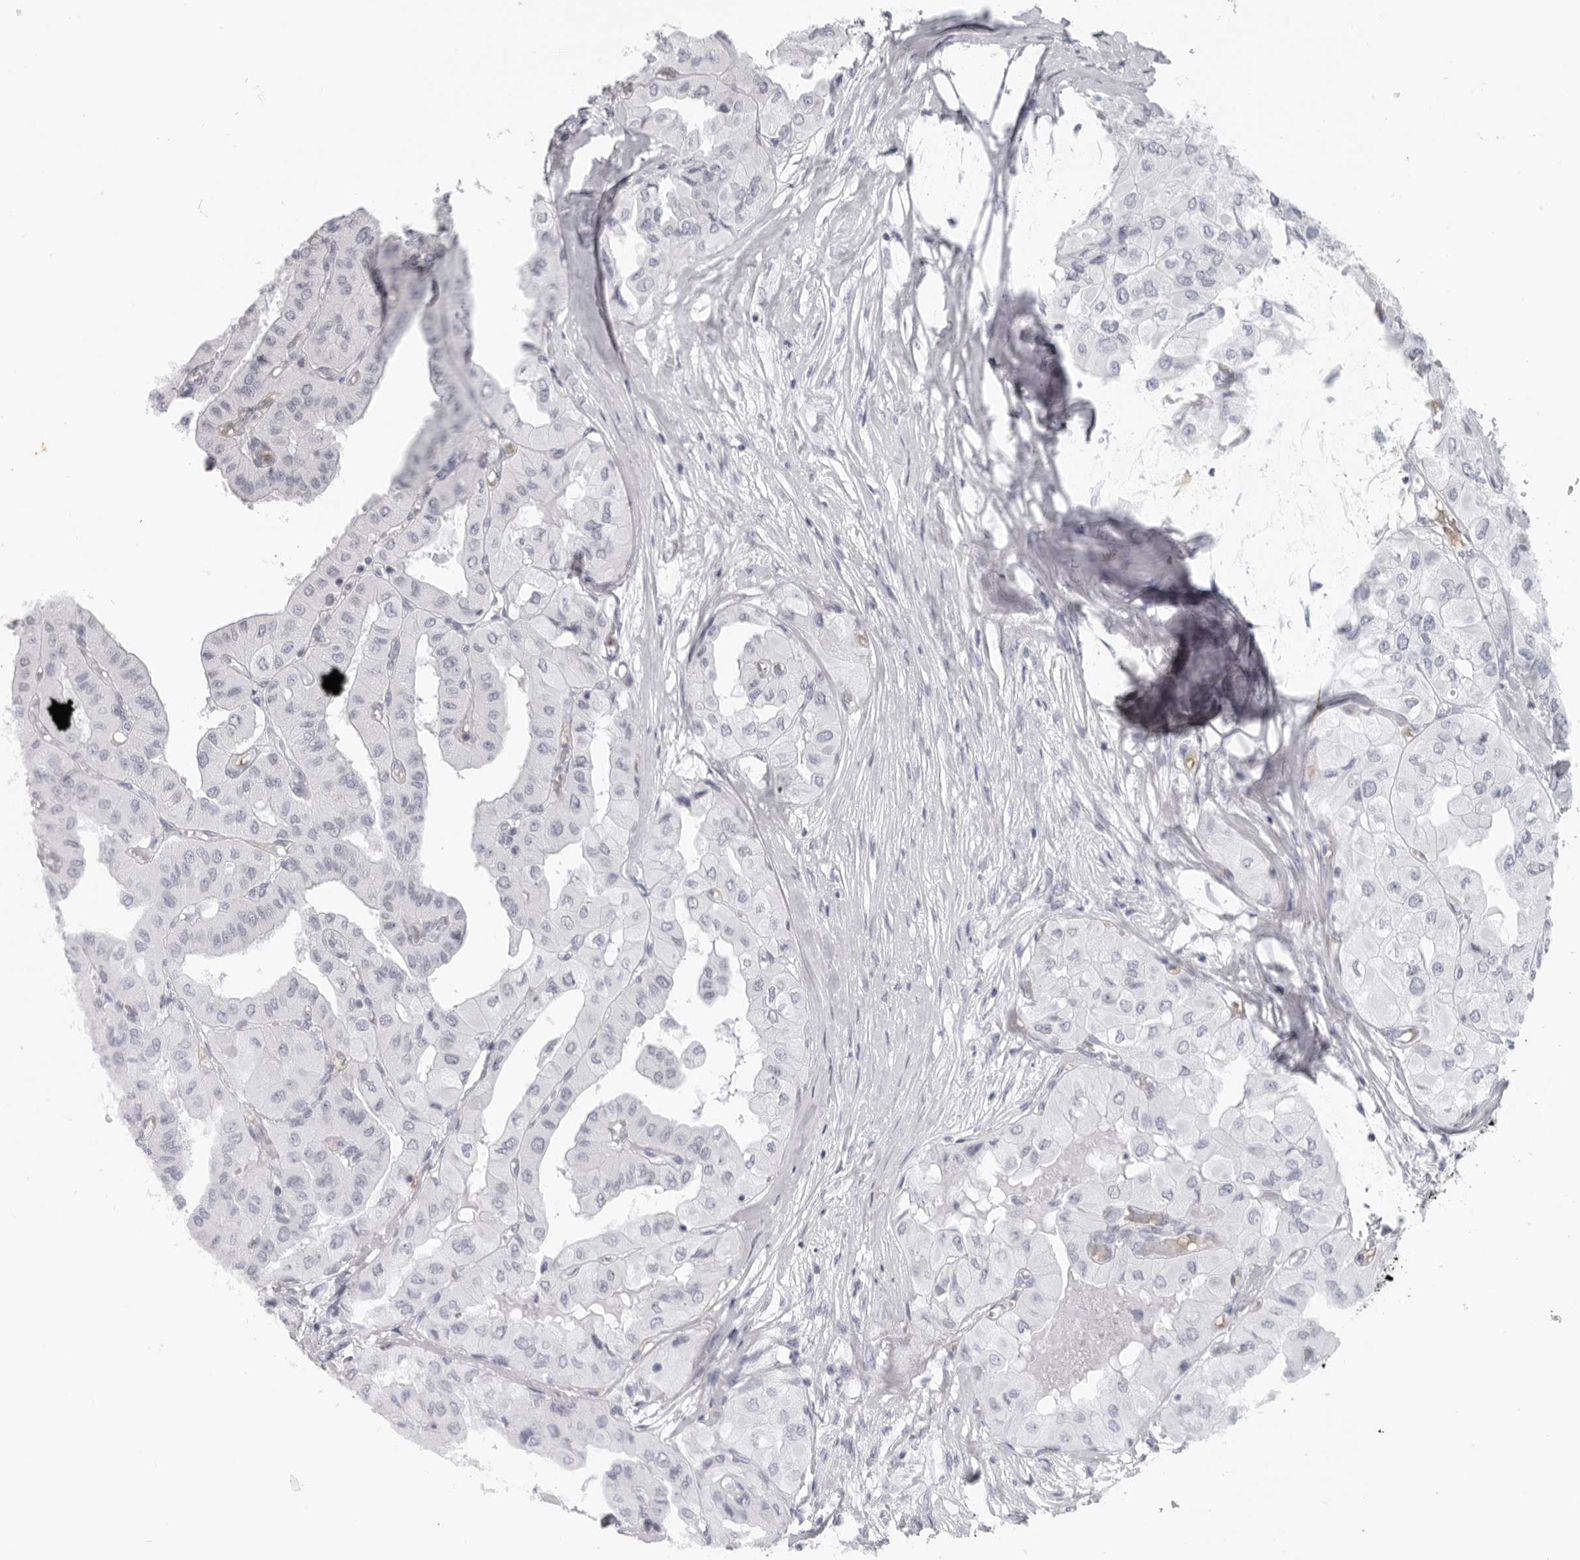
{"staining": {"intensity": "negative", "quantity": "none", "location": "none"}, "tissue": "thyroid cancer", "cell_type": "Tumor cells", "image_type": "cancer", "snomed": [{"axis": "morphology", "description": "Papillary adenocarcinoma, NOS"}, {"axis": "topography", "description": "Thyroid gland"}], "caption": "There is no significant staining in tumor cells of papillary adenocarcinoma (thyroid).", "gene": "EPB41", "patient": {"sex": "female", "age": 59}}